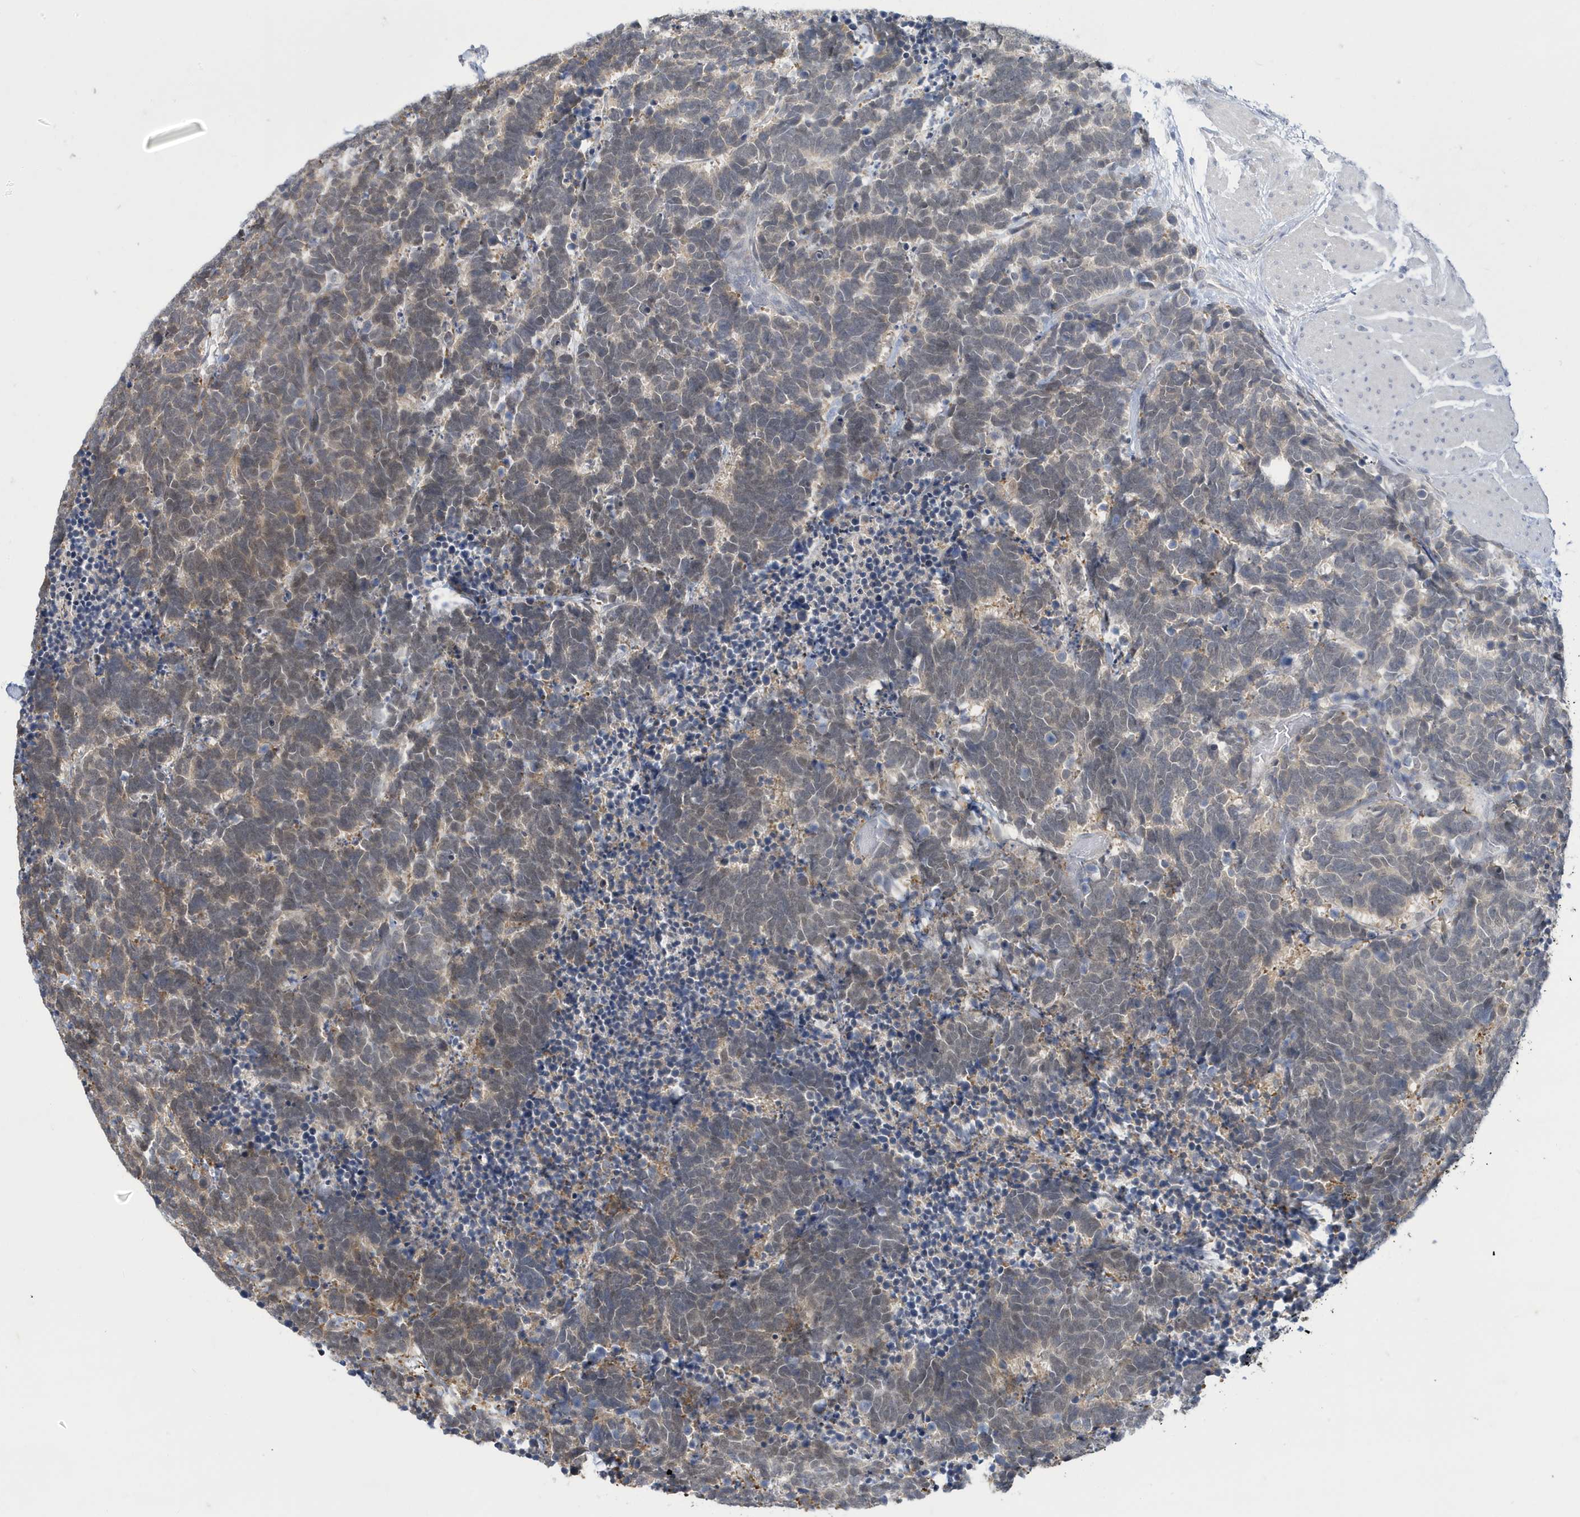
{"staining": {"intensity": "weak", "quantity": "25%-75%", "location": "cytoplasmic/membranous"}, "tissue": "carcinoid", "cell_type": "Tumor cells", "image_type": "cancer", "snomed": [{"axis": "morphology", "description": "Carcinoma, NOS"}, {"axis": "morphology", "description": "Carcinoid, malignant, NOS"}, {"axis": "topography", "description": "Urinary bladder"}], "caption": "Weak cytoplasmic/membranous protein positivity is seen in approximately 25%-75% of tumor cells in carcinoma.", "gene": "ZNF654", "patient": {"sex": "male", "age": 57}}